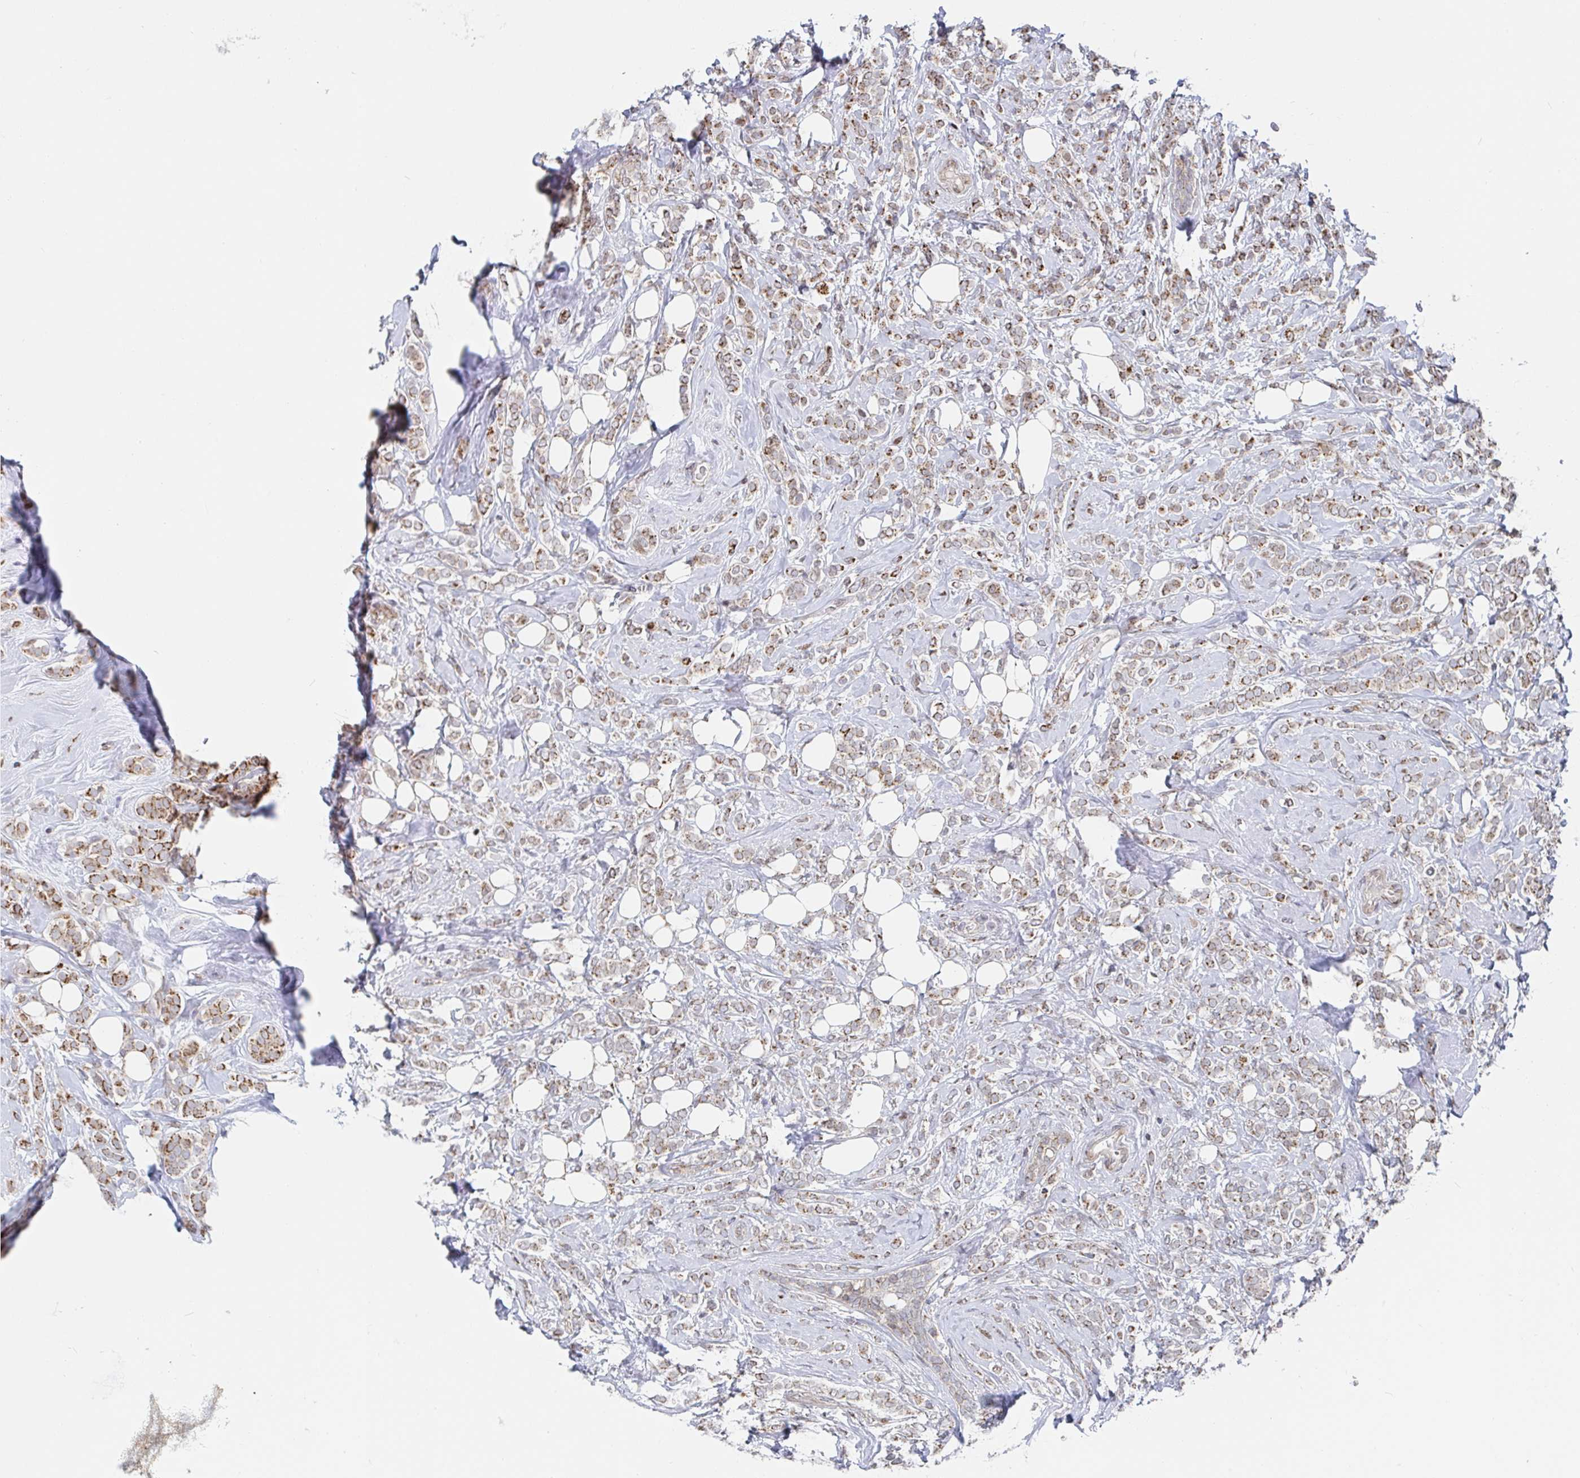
{"staining": {"intensity": "moderate", "quantity": "25%-75%", "location": "cytoplasmic/membranous"}, "tissue": "breast cancer", "cell_type": "Tumor cells", "image_type": "cancer", "snomed": [{"axis": "morphology", "description": "Lobular carcinoma"}, {"axis": "topography", "description": "Breast"}], "caption": "Immunohistochemistry (IHC) staining of breast cancer (lobular carcinoma), which demonstrates medium levels of moderate cytoplasmic/membranous expression in about 25%-75% of tumor cells indicating moderate cytoplasmic/membranous protein staining. The staining was performed using DAB (brown) for protein detection and nuclei were counterstained in hematoxylin (blue).", "gene": "STARD8", "patient": {"sex": "female", "age": 49}}